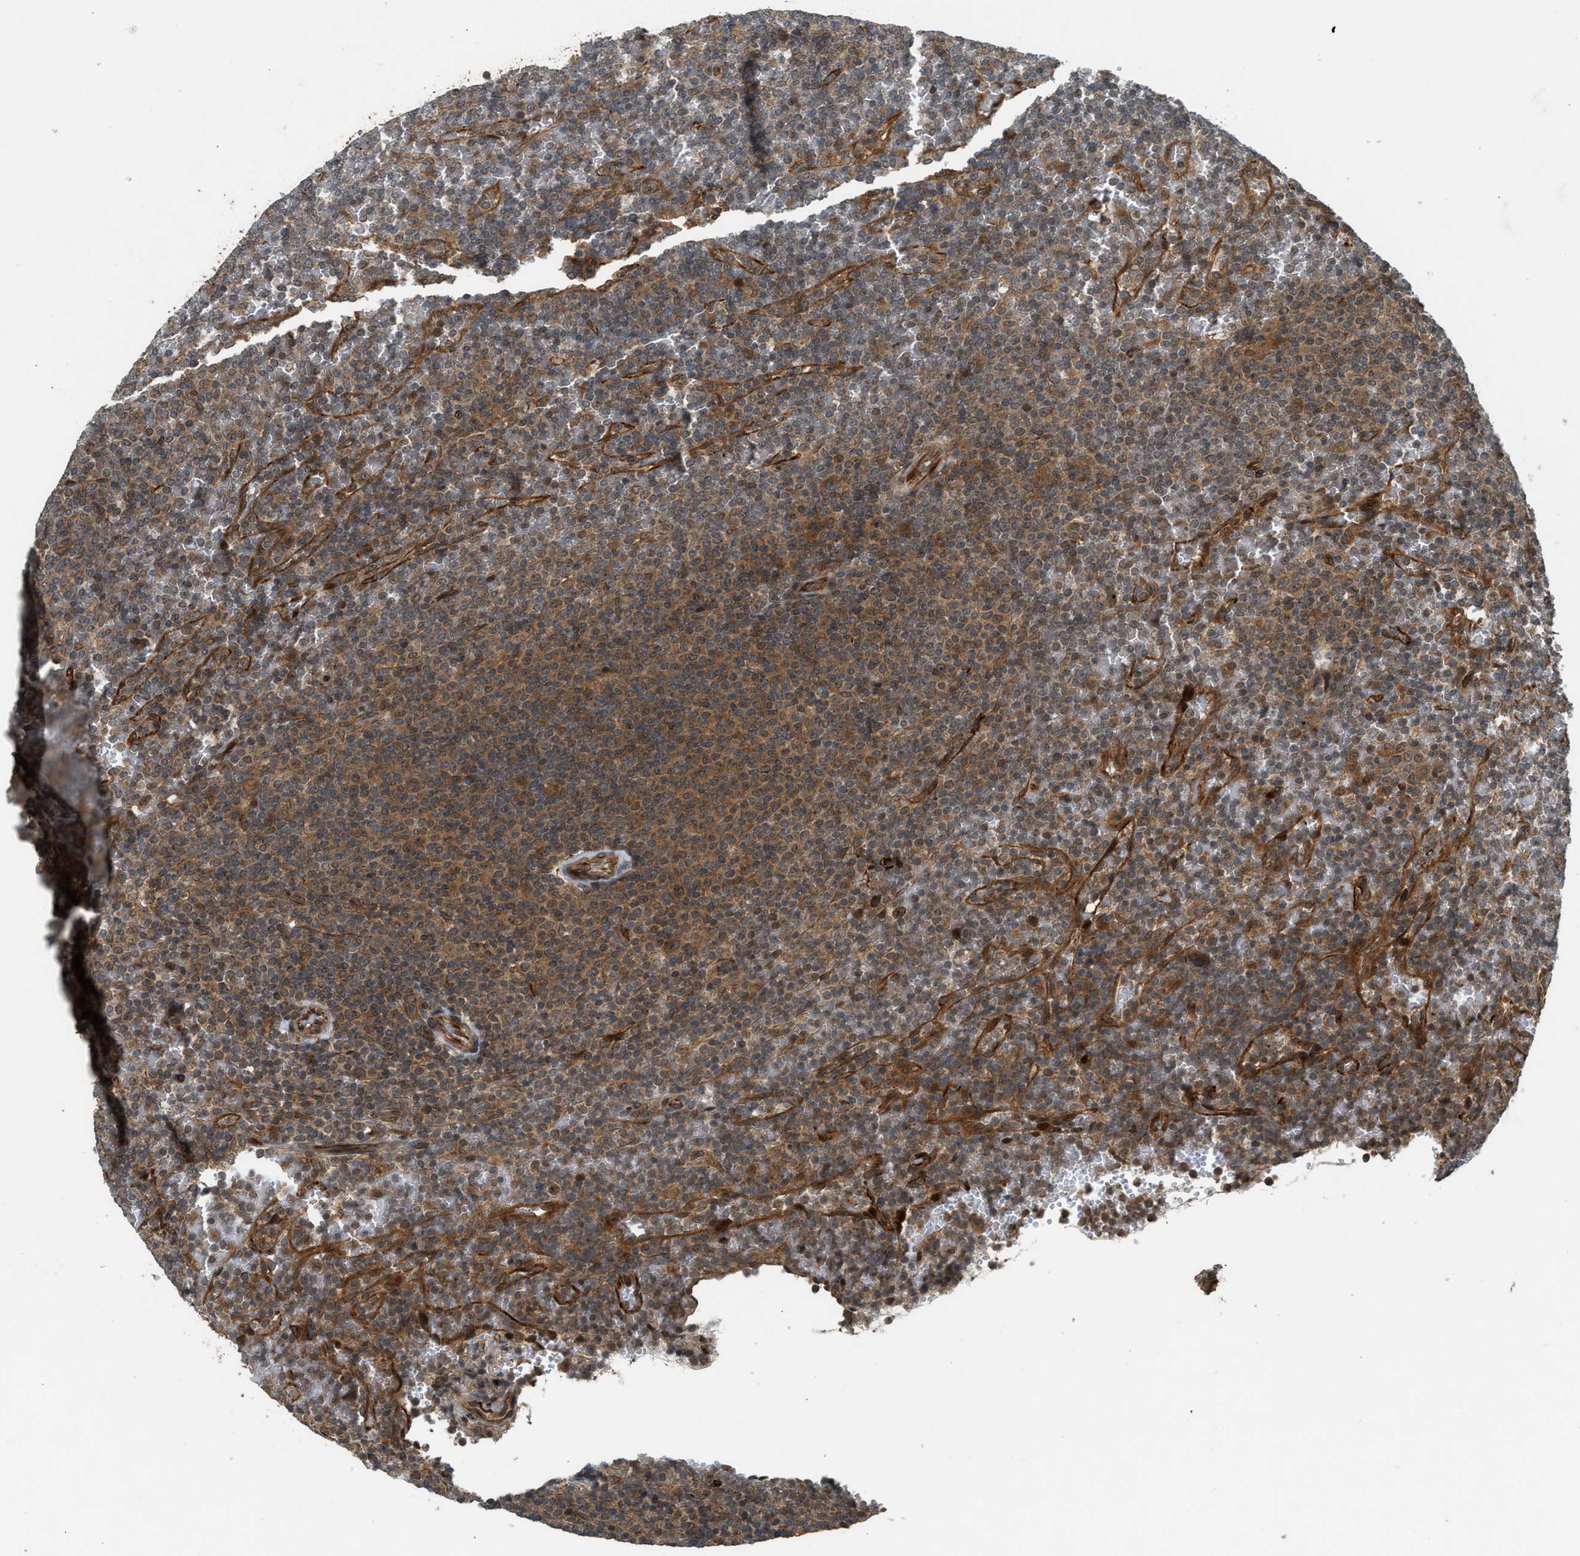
{"staining": {"intensity": "moderate", "quantity": ">75%", "location": "cytoplasmic/membranous"}, "tissue": "lymphoma", "cell_type": "Tumor cells", "image_type": "cancer", "snomed": [{"axis": "morphology", "description": "Malignant lymphoma, non-Hodgkin's type, Low grade"}, {"axis": "topography", "description": "Spleen"}], "caption": "Moderate cytoplasmic/membranous positivity for a protein is identified in about >75% of tumor cells of lymphoma using IHC.", "gene": "TXNL1", "patient": {"sex": "female", "age": 77}}